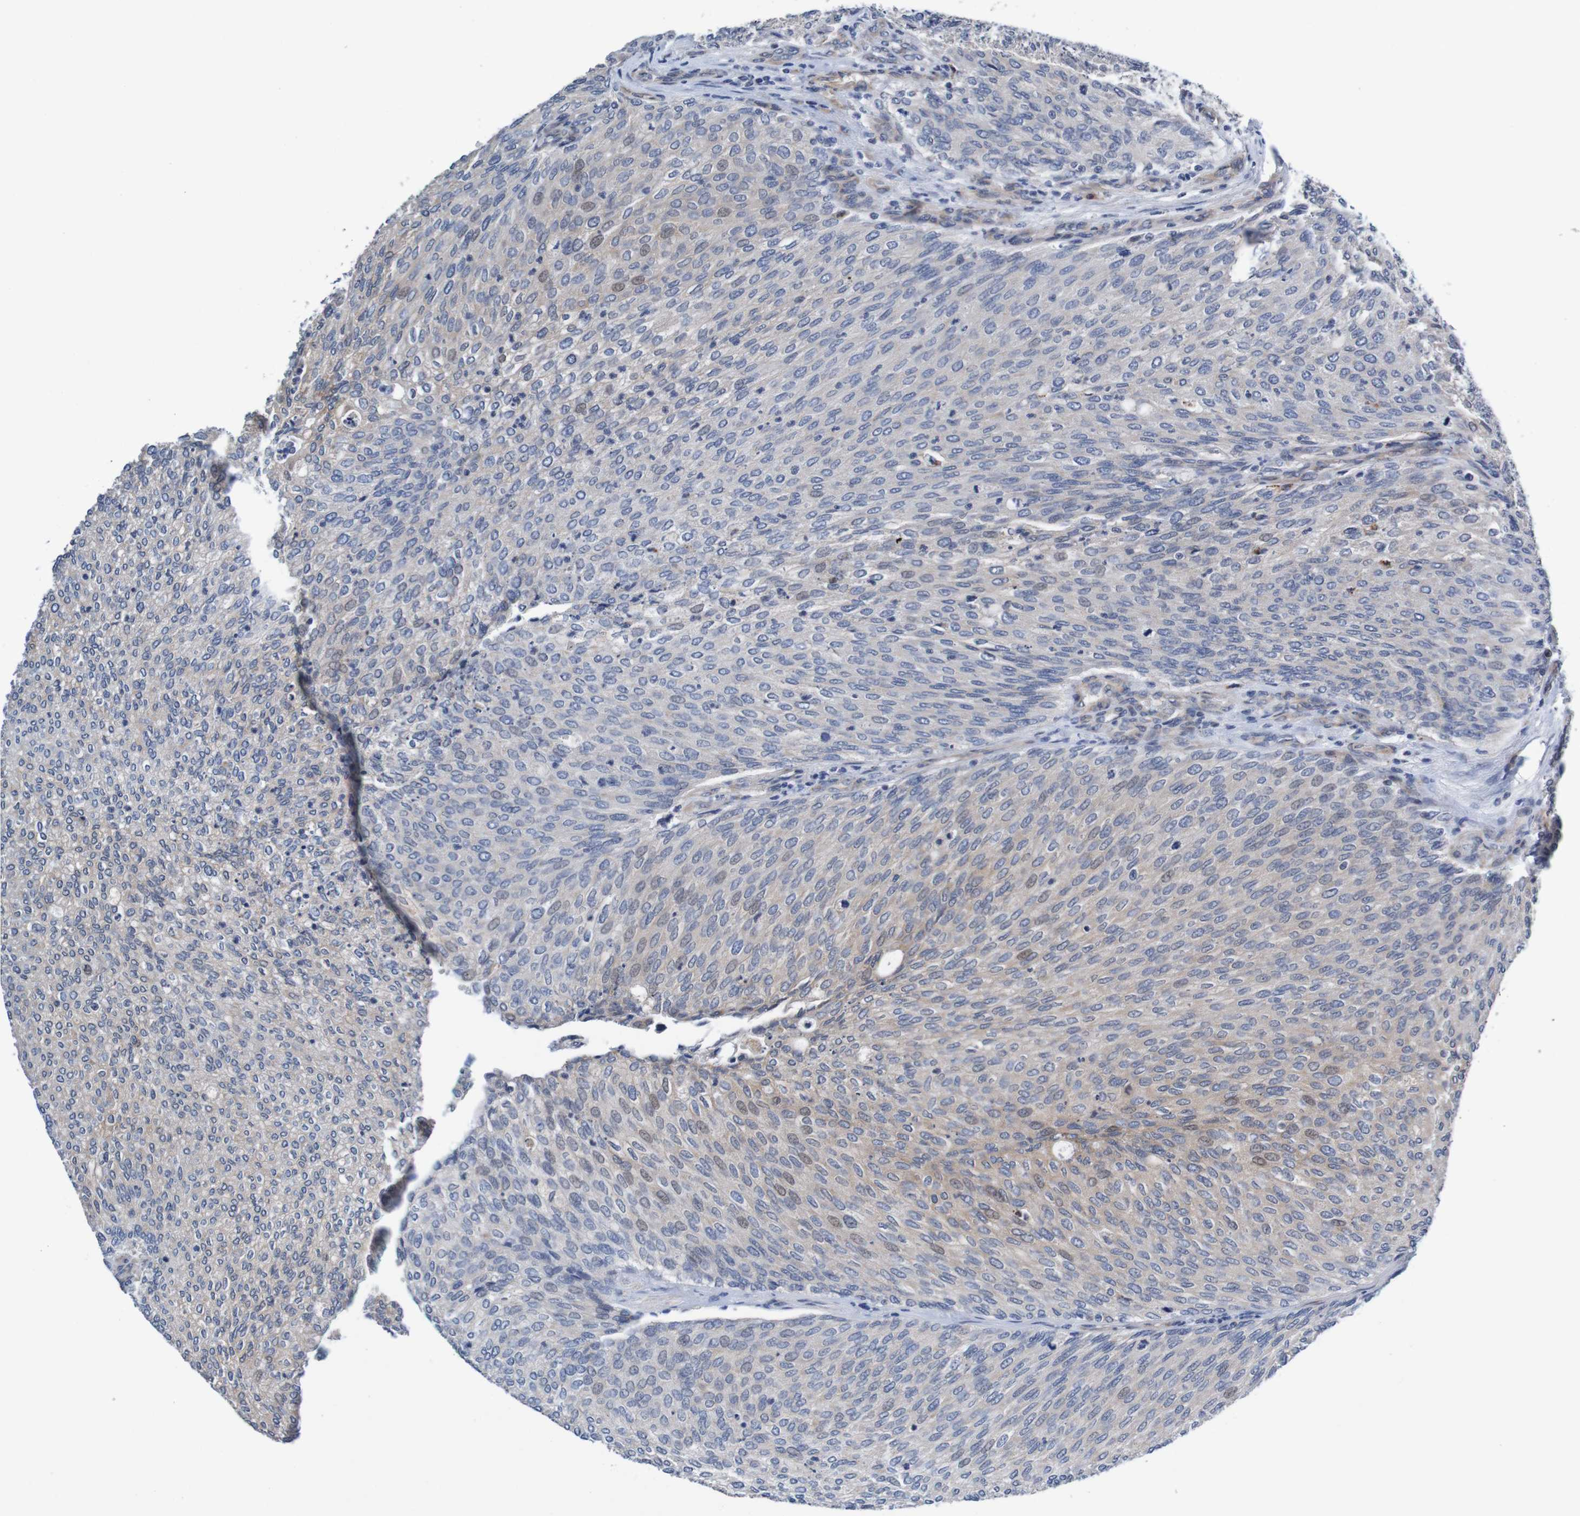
{"staining": {"intensity": "weak", "quantity": "<25%", "location": "cytoplasmic/membranous,nuclear"}, "tissue": "urothelial cancer", "cell_type": "Tumor cells", "image_type": "cancer", "snomed": [{"axis": "morphology", "description": "Urothelial carcinoma, Low grade"}, {"axis": "topography", "description": "Urinary bladder"}], "caption": "IHC histopathology image of neoplastic tissue: human urothelial carcinoma (low-grade) stained with DAB demonstrates no significant protein expression in tumor cells.", "gene": "CPED1", "patient": {"sex": "female", "age": 79}}